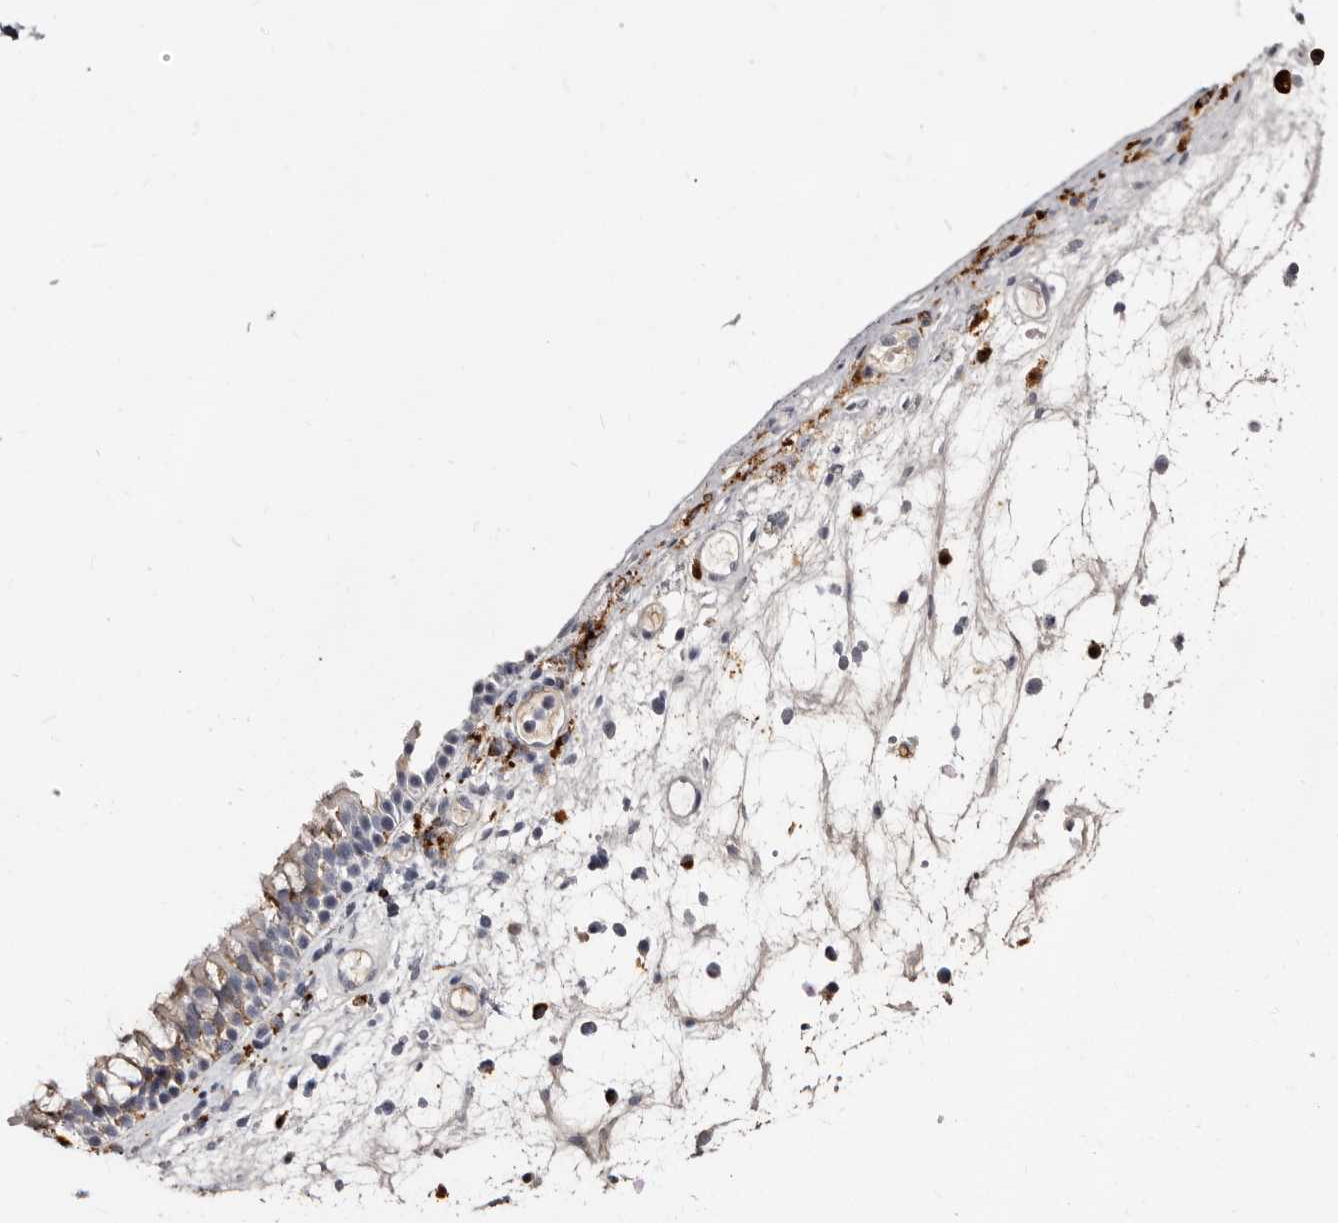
{"staining": {"intensity": "weak", "quantity": "<25%", "location": "cytoplasmic/membranous"}, "tissue": "nasopharynx", "cell_type": "Respiratory epithelial cells", "image_type": "normal", "snomed": [{"axis": "morphology", "description": "Normal tissue, NOS"}, {"axis": "morphology", "description": "Inflammation, NOS"}, {"axis": "morphology", "description": "Malignant melanoma, Metastatic site"}, {"axis": "topography", "description": "Nasopharynx"}], "caption": "Immunohistochemistry histopathology image of unremarkable human nasopharynx stained for a protein (brown), which shows no positivity in respiratory epithelial cells. Nuclei are stained in blue.", "gene": "TBC1D22B", "patient": {"sex": "male", "age": 70}}